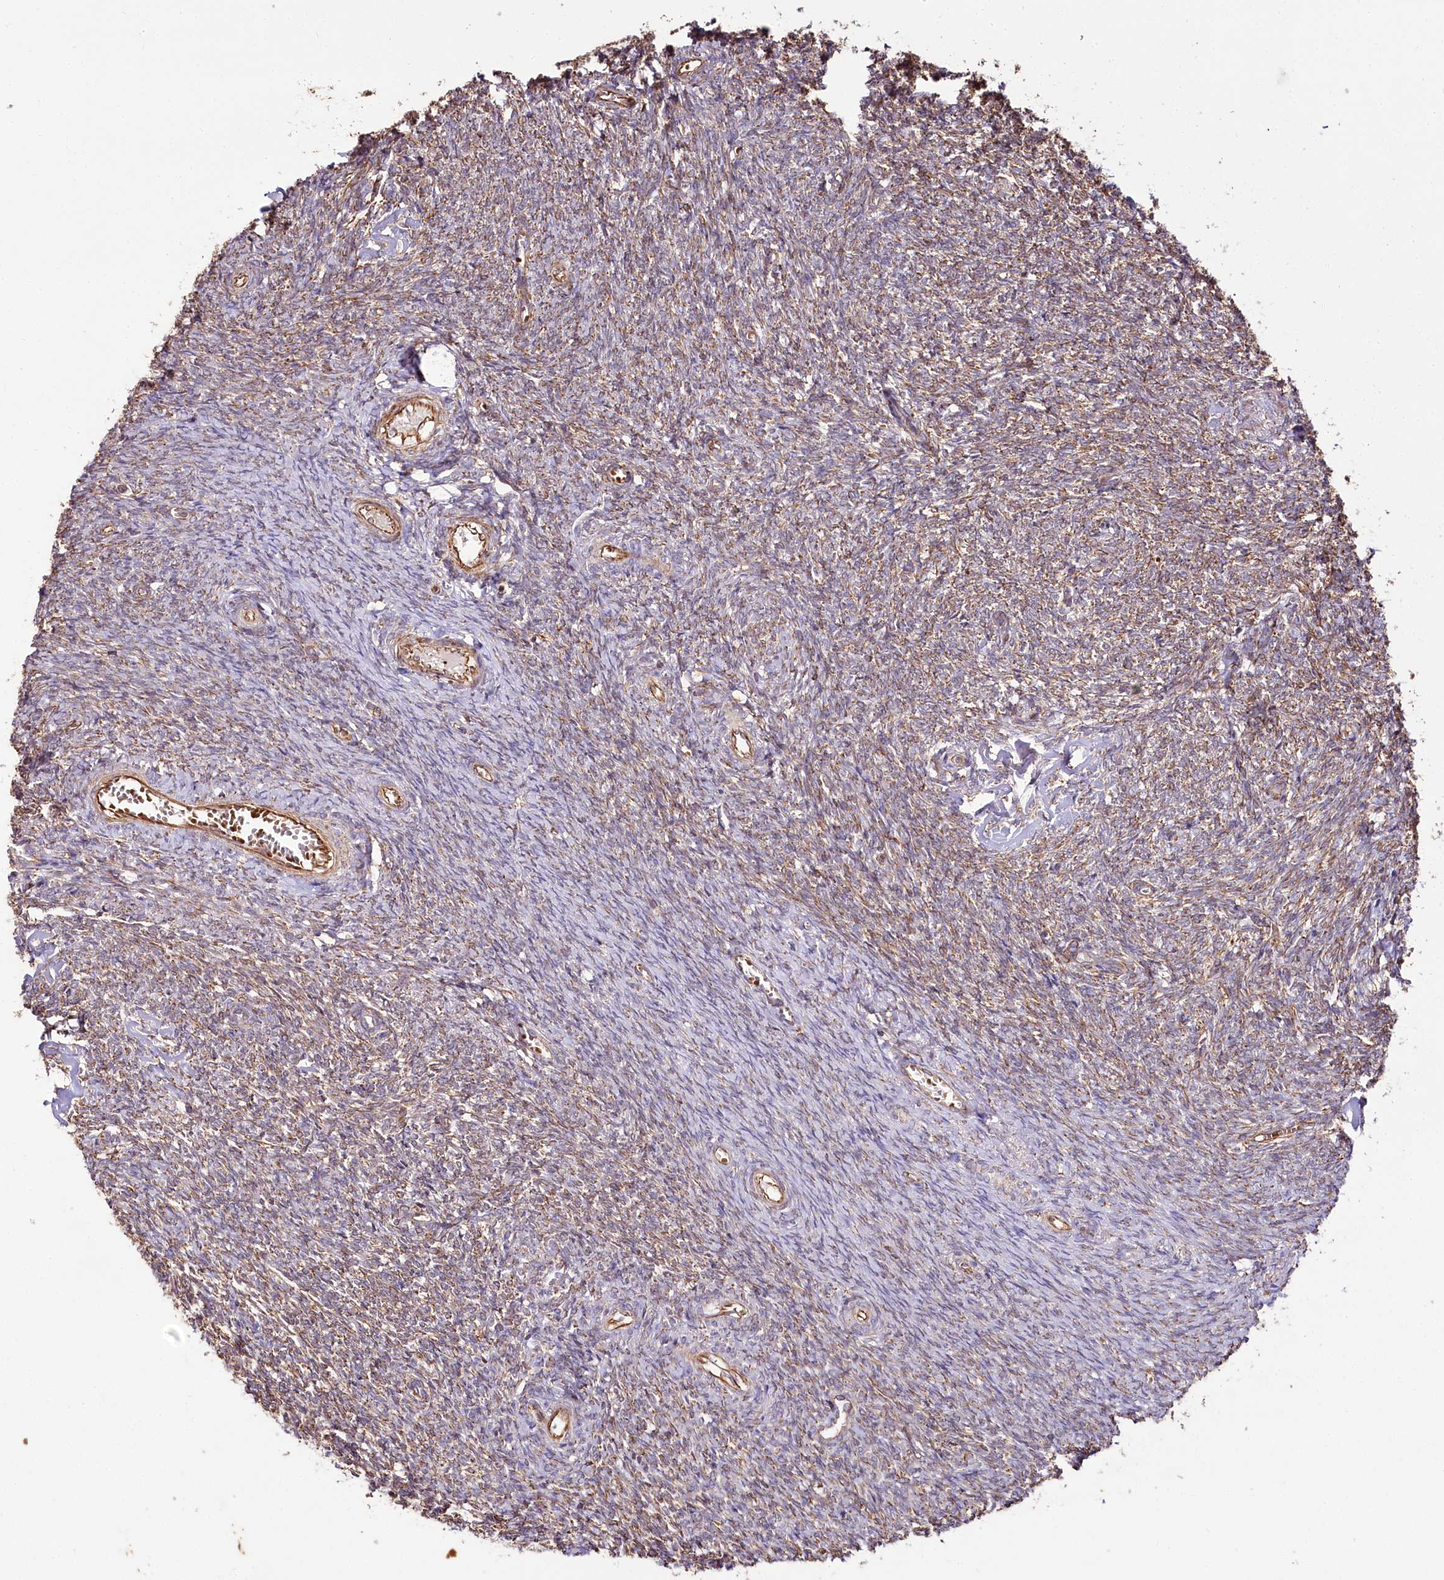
{"staining": {"intensity": "moderate", "quantity": ">75%", "location": "cytoplasmic/membranous"}, "tissue": "ovary", "cell_type": "Ovarian stroma cells", "image_type": "normal", "snomed": [{"axis": "morphology", "description": "Normal tissue, NOS"}, {"axis": "topography", "description": "Ovary"}], "caption": "Immunohistochemistry (IHC) histopathology image of normal ovary: human ovary stained using immunohistochemistry shows medium levels of moderate protein expression localized specifically in the cytoplasmic/membranous of ovarian stroma cells, appearing as a cytoplasmic/membranous brown color.", "gene": "THUMPD3", "patient": {"sex": "female", "age": 44}}